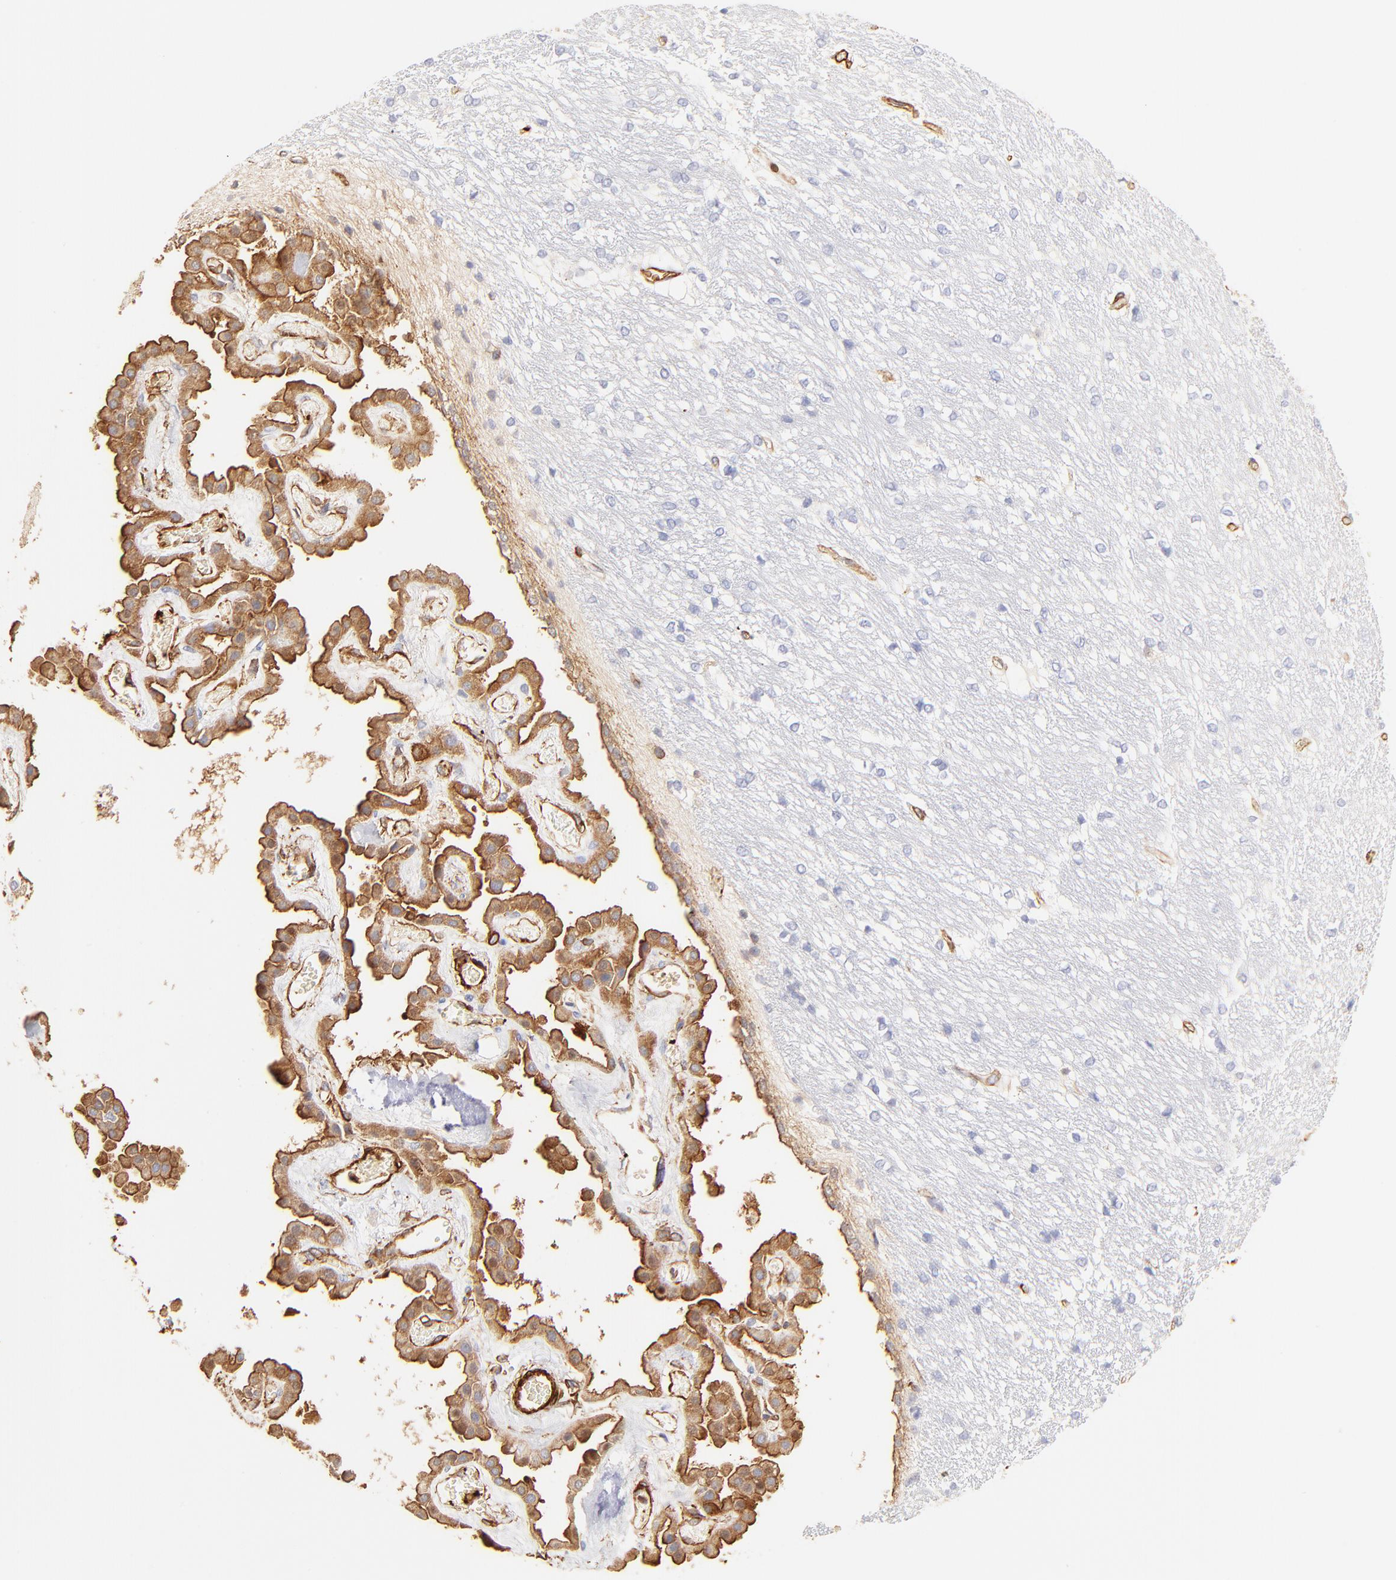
{"staining": {"intensity": "negative", "quantity": "none", "location": "none"}, "tissue": "hippocampus", "cell_type": "Glial cells", "image_type": "normal", "snomed": [{"axis": "morphology", "description": "Normal tissue, NOS"}, {"axis": "topography", "description": "Hippocampus"}], "caption": "Glial cells show no significant staining in normal hippocampus. (Immunohistochemistry, brightfield microscopy, high magnification).", "gene": "FLNA", "patient": {"sex": "female", "age": 19}}